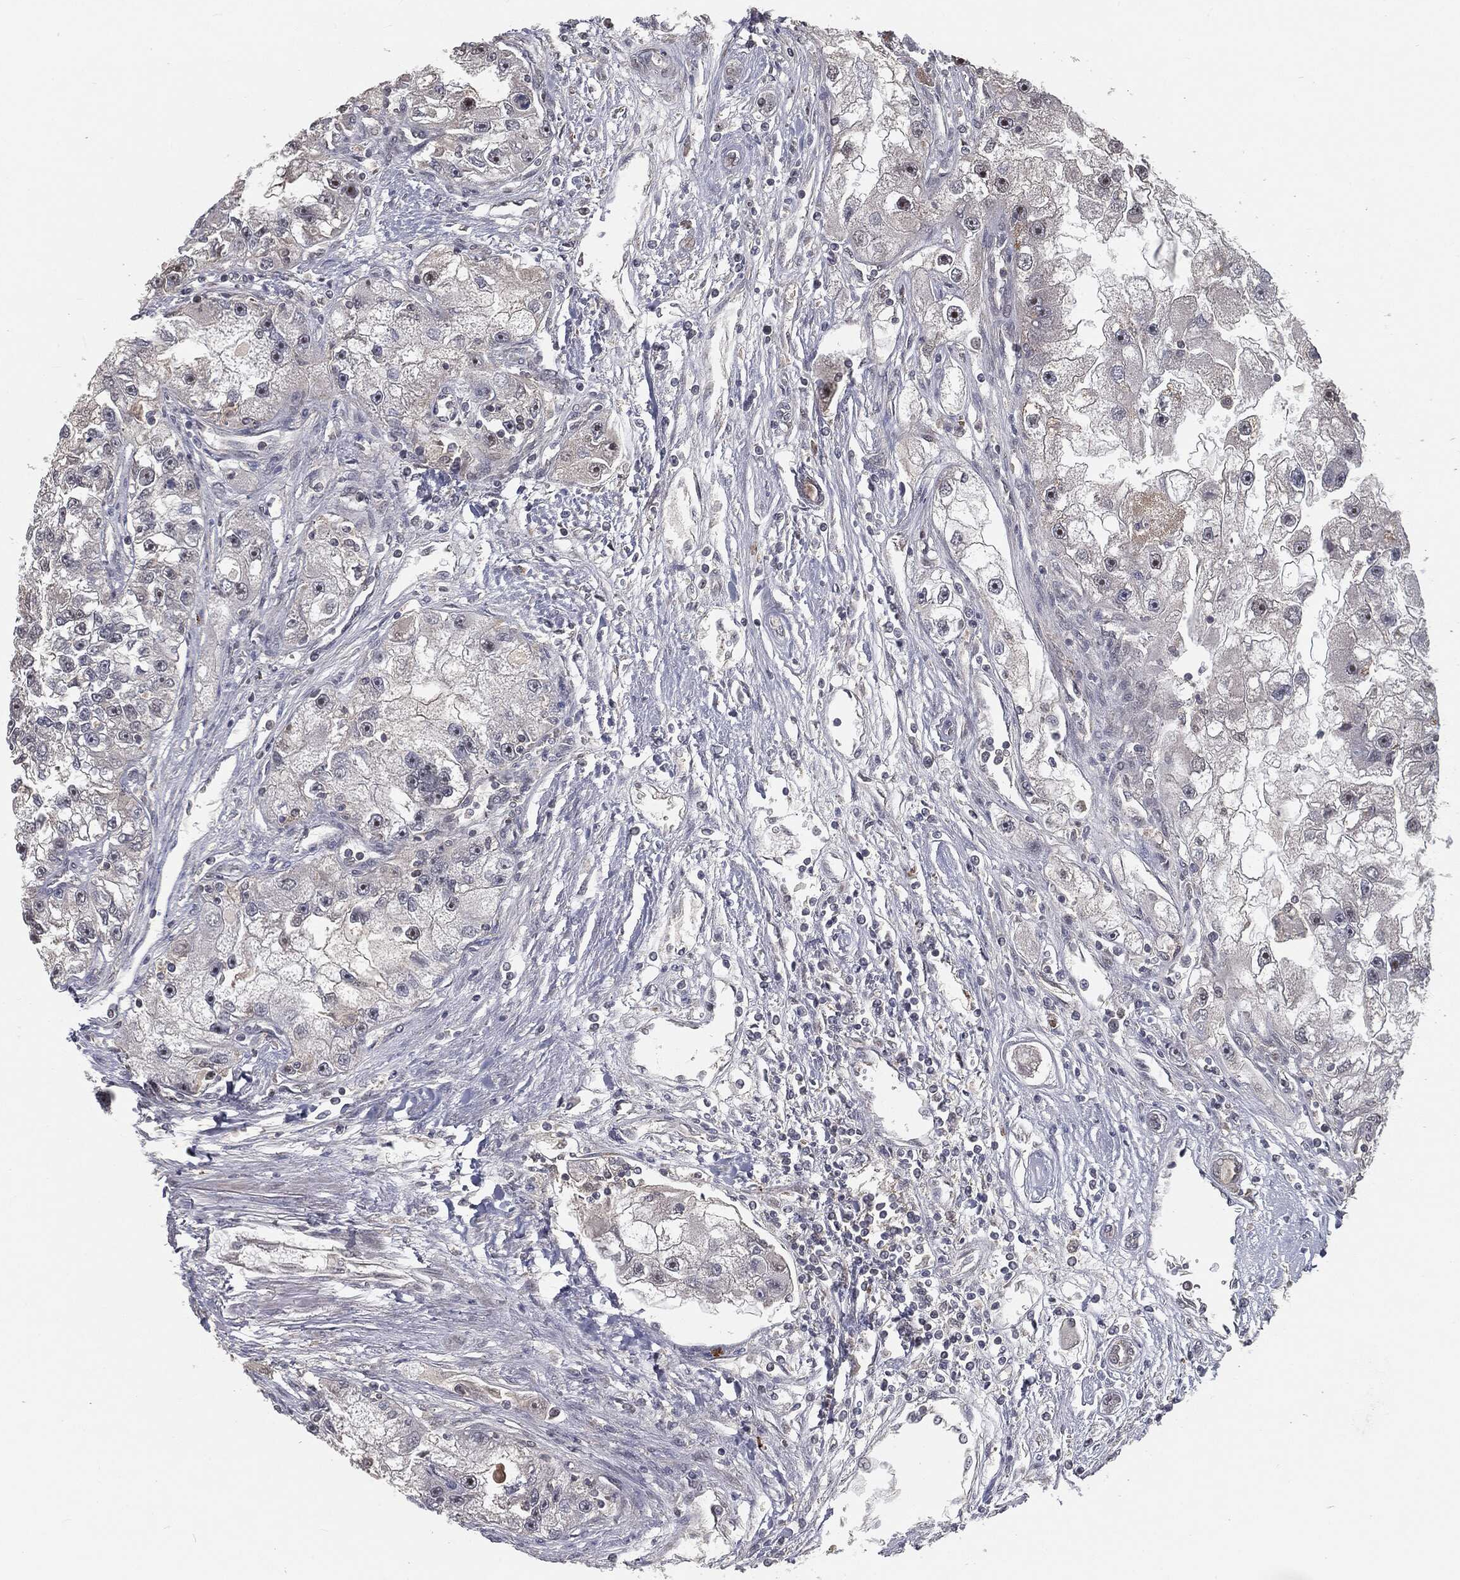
{"staining": {"intensity": "negative", "quantity": "none", "location": "none"}, "tissue": "renal cancer", "cell_type": "Tumor cells", "image_type": "cancer", "snomed": [{"axis": "morphology", "description": "Adenocarcinoma, NOS"}, {"axis": "topography", "description": "Kidney"}], "caption": "IHC of adenocarcinoma (renal) displays no staining in tumor cells.", "gene": "FBXO7", "patient": {"sex": "male", "age": 63}}